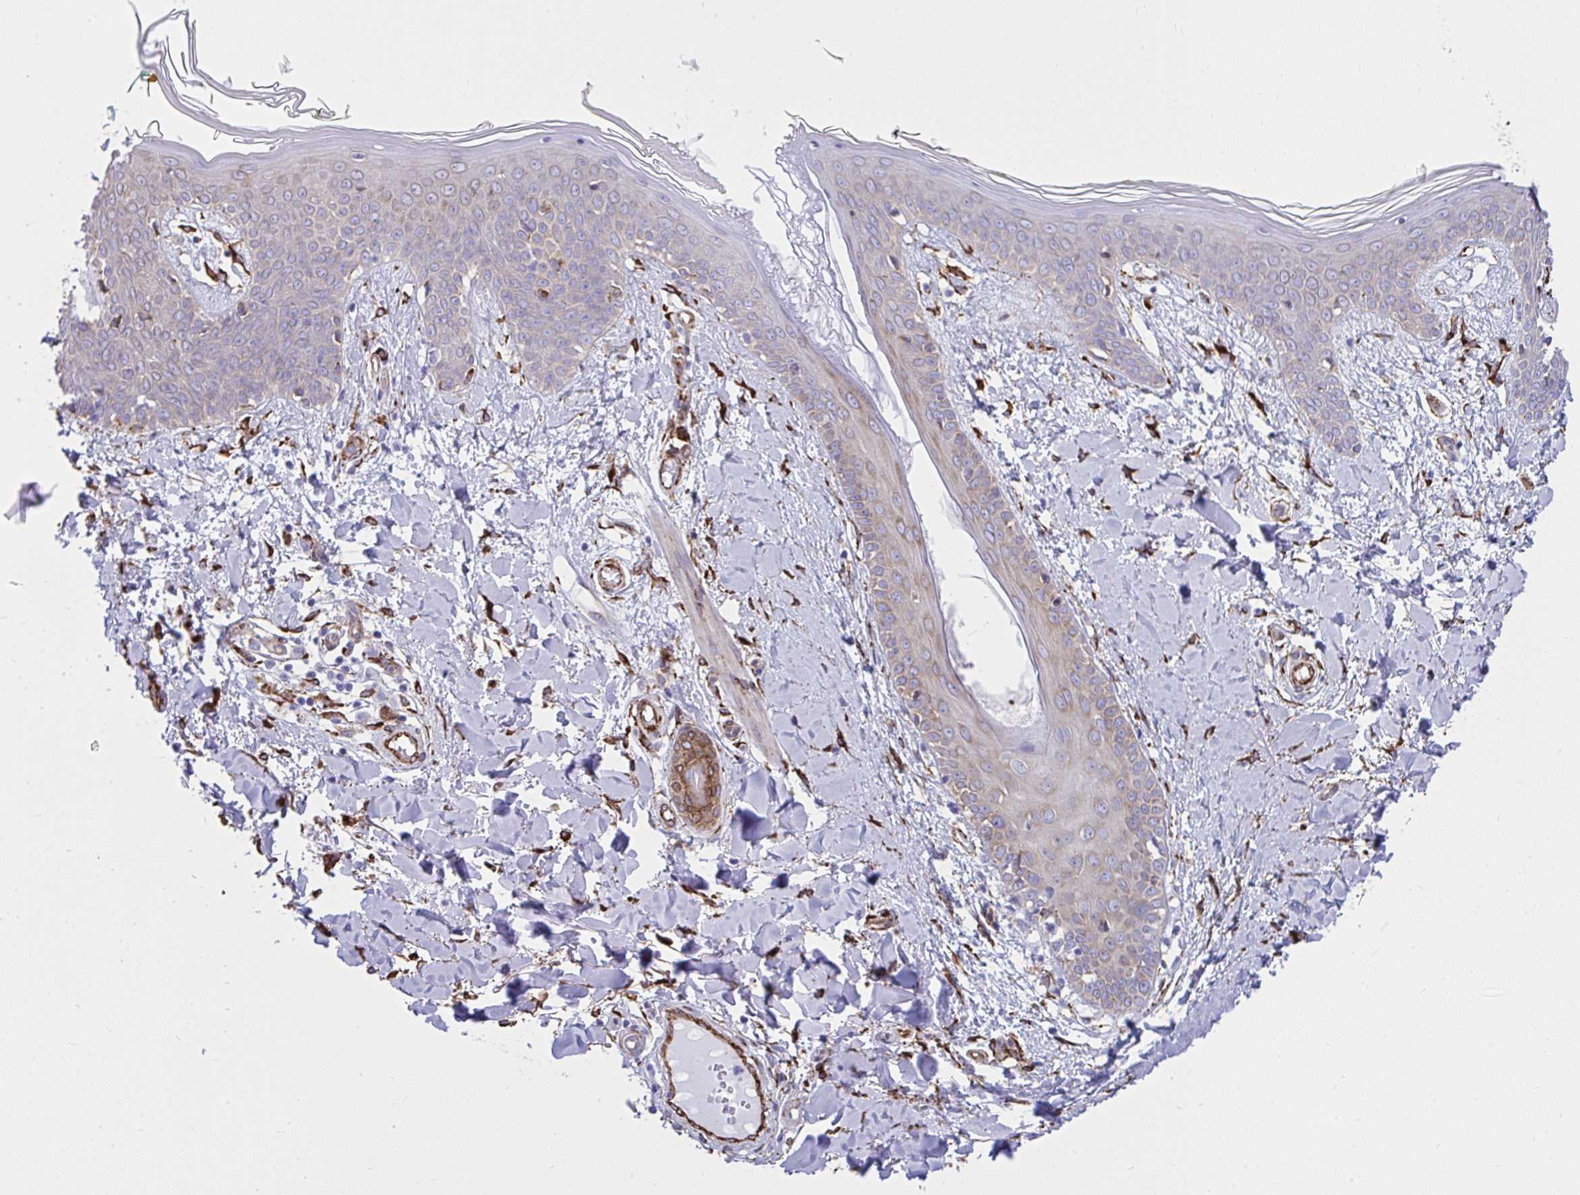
{"staining": {"intensity": "strong", "quantity": ">75%", "location": "cytoplasmic/membranous"}, "tissue": "skin", "cell_type": "Fibroblasts", "image_type": "normal", "snomed": [{"axis": "morphology", "description": "Normal tissue, NOS"}, {"axis": "topography", "description": "Skin"}], "caption": "Immunohistochemistry (IHC) (DAB (3,3'-diaminobenzidine)) staining of normal skin demonstrates strong cytoplasmic/membranous protein positivity in about >75% of fibroblasts. (Brightfield microscopy of DAB IHC at high magnification).", "gene": "ASPH", "patient": {"sex": "female", "age": 34}}